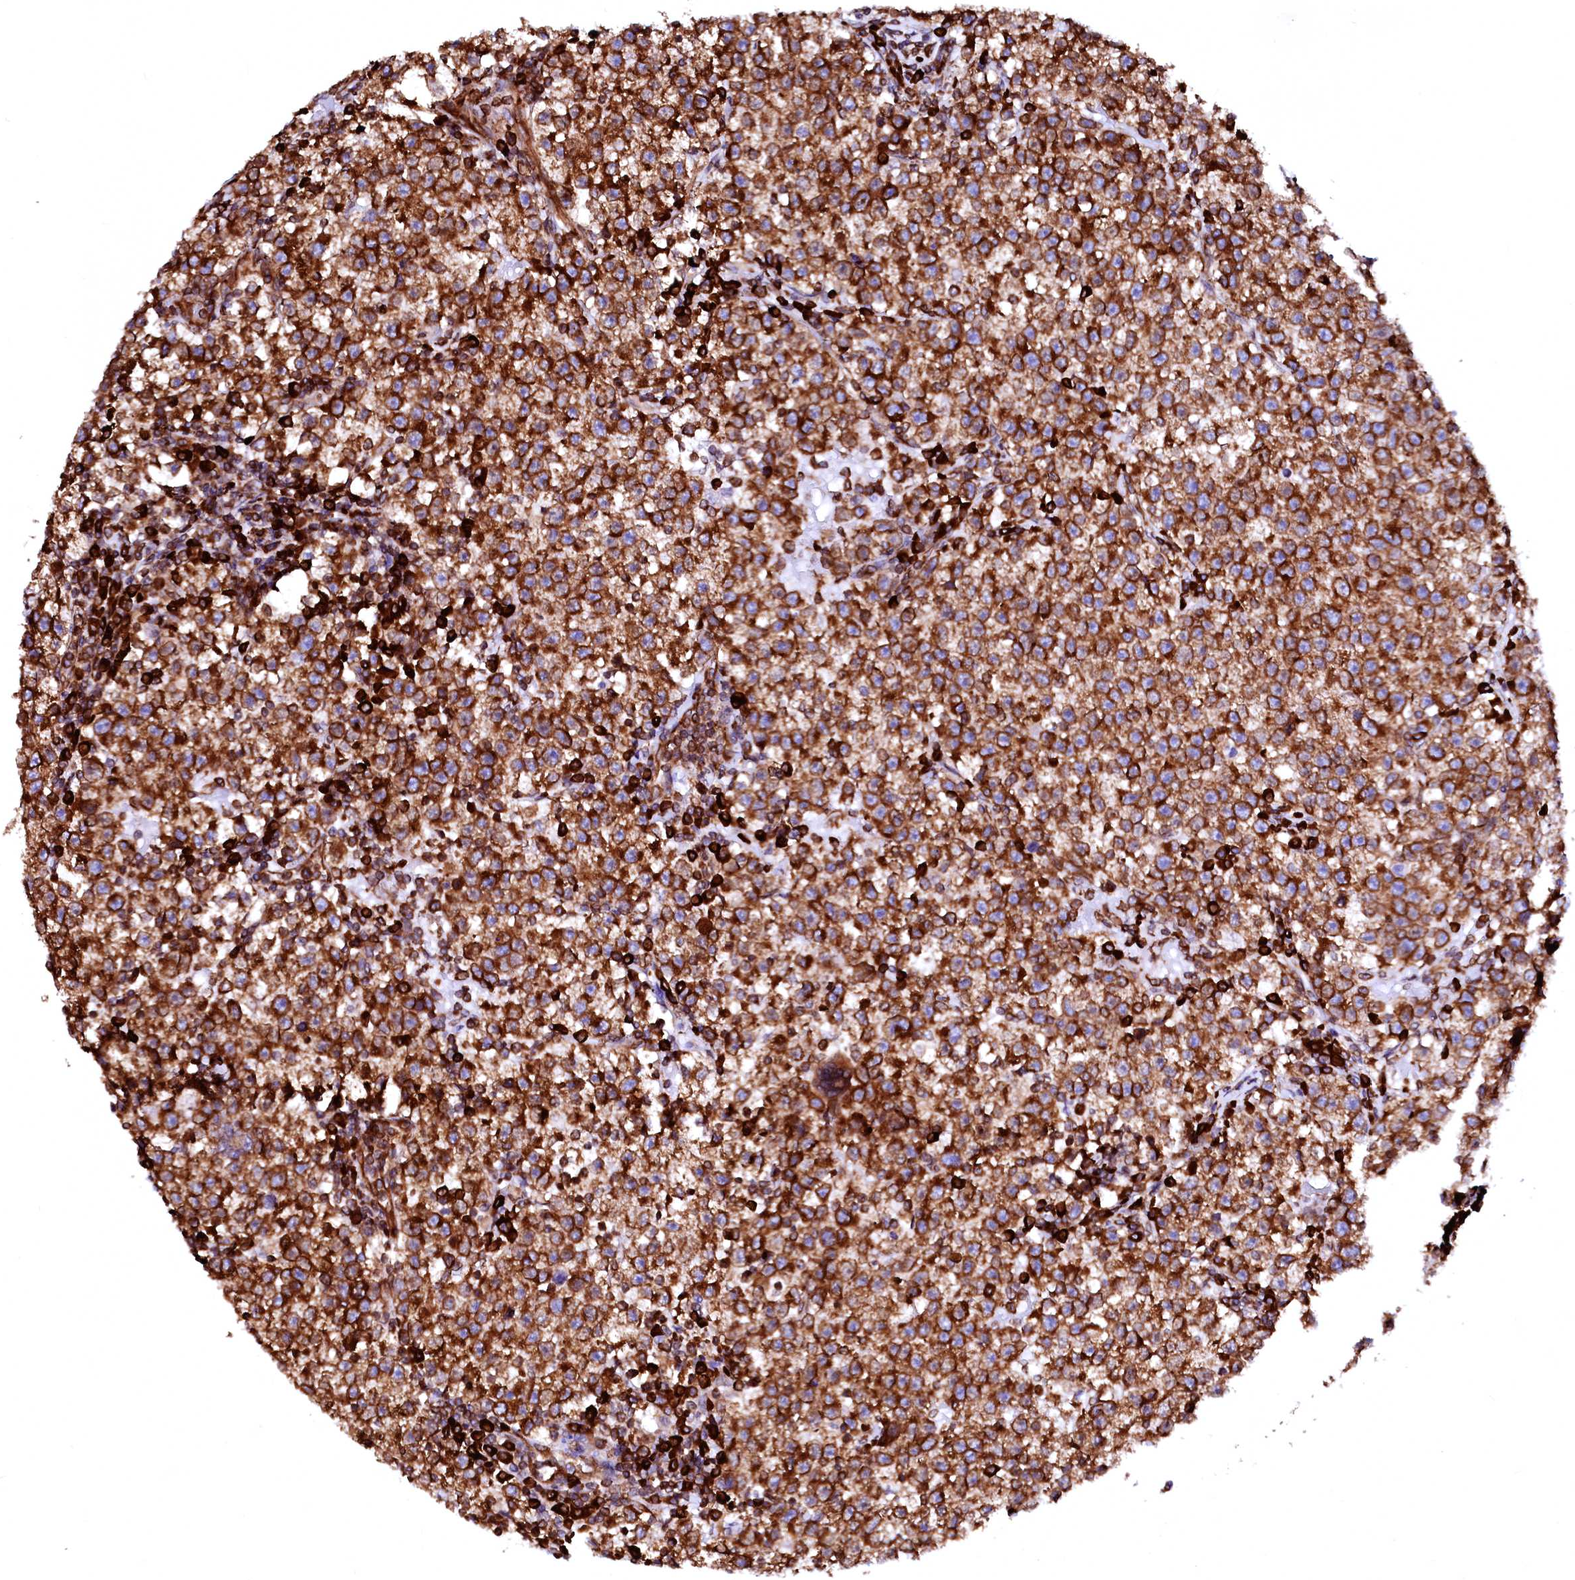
{"staining": {"intensity": "strong", "quantity": ">75%", "location": "cytoplasmic/membranous"}, "tissue": "testis cancer", "cell_type": "Tumor cells", "image_type": "cancer", "snomed": [{"axis": "morphology", "description": "Seminoma, NOS"}, {"axis": "topography", "description": "Testis"}], "caption": "Immunohistochemical staining of human seminoma (testis) reveals high levels of strong cytoplasmic/membranous expression in about >75% of tumor cells.", "gene": "DERL1", "patient": {"sex": "male", "age": 22}}